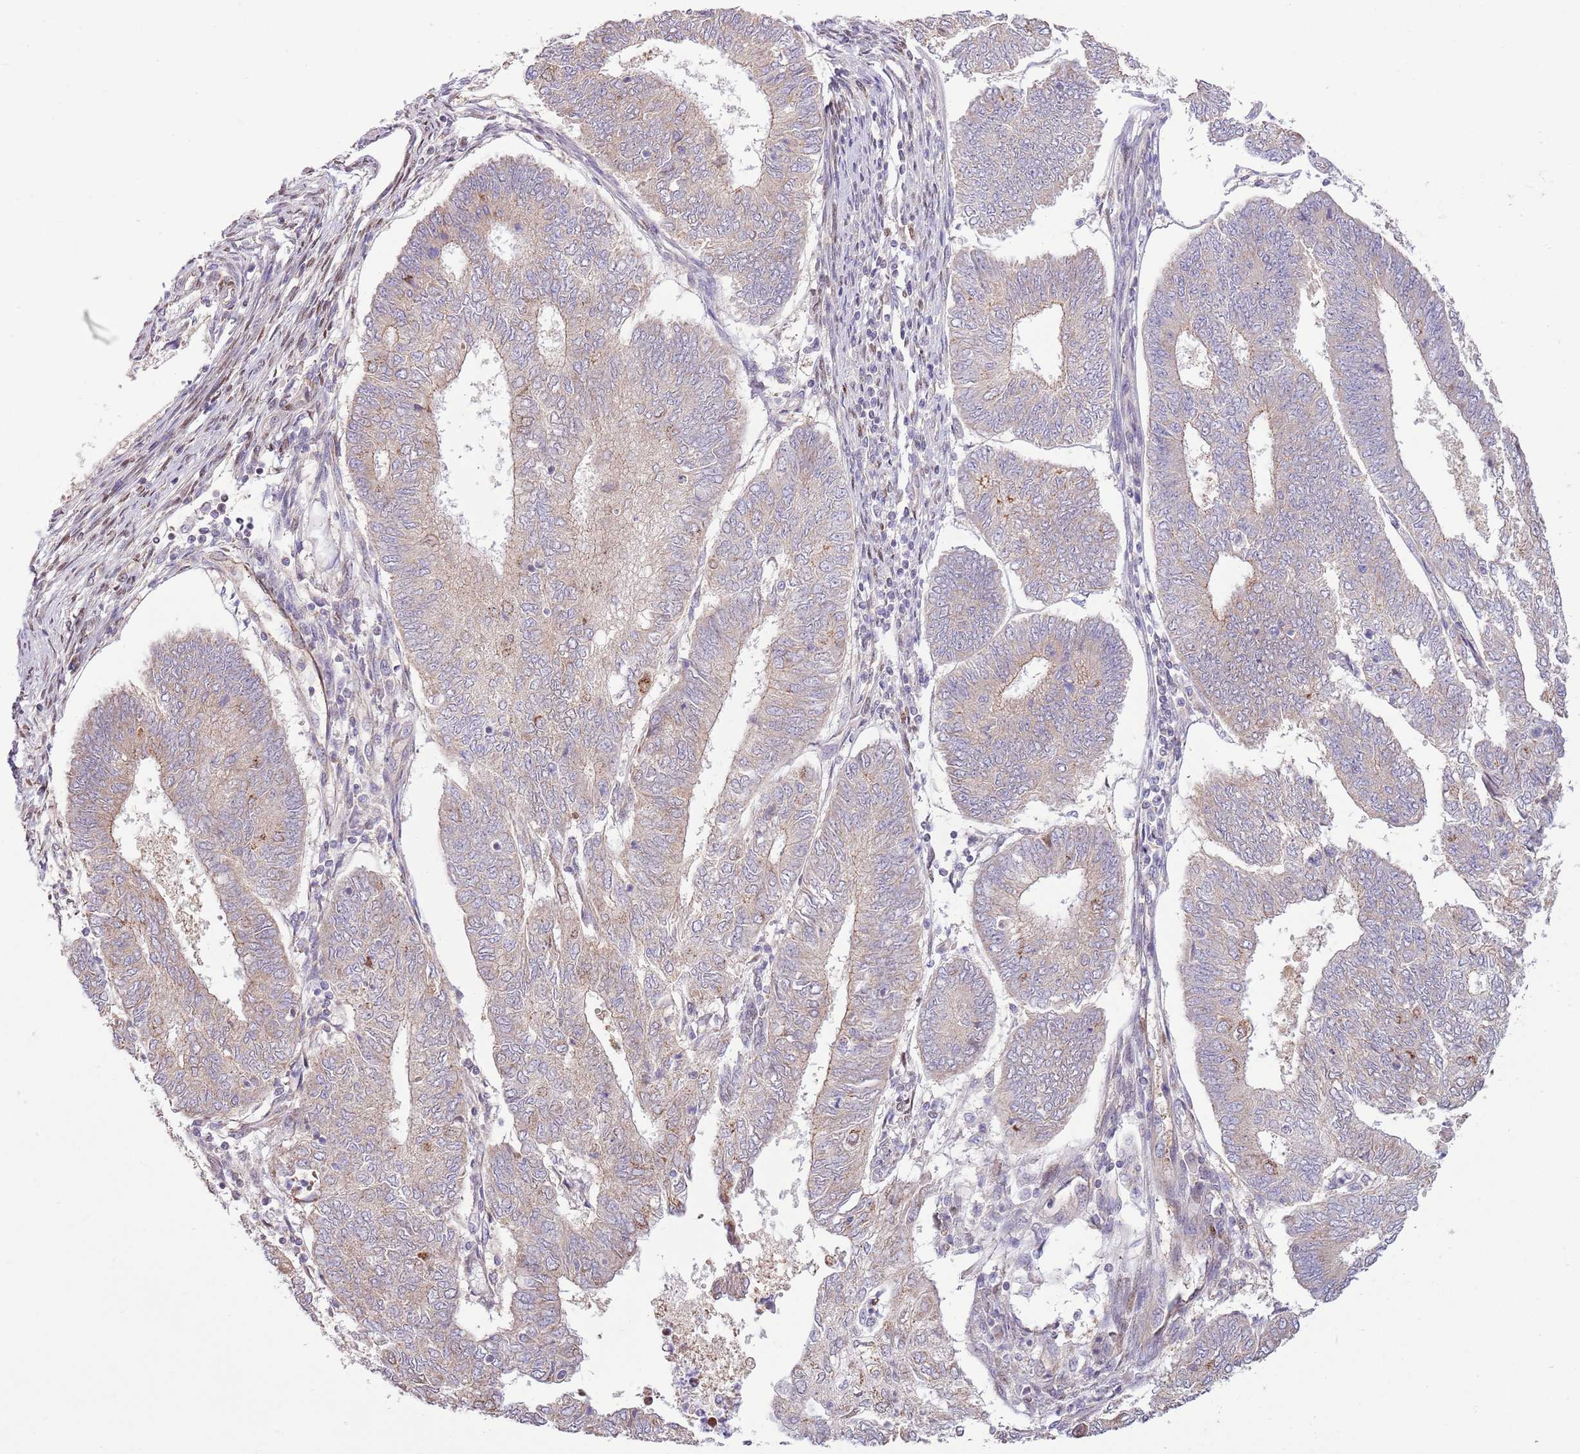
{"staining": {"intensity": "moderate", "quantity": "25%-75%", "location": "cytoplasmic/membranous"}, "tissue": "endometrial cancer", "cell_type": "Tumor cells", "image_type": "cancer", "snomed": [{"axis": "morphology", "description": "Adenocarcinoma, NOS"}, {"axis": "topography", "description": "Endometrium"}], "caption": "Immunohistochemical staining of human endometrial adenocarcinoma exhibits medium levels of moderate cytoplasmic/membranous expression in about 25%-75% of tumor cells. Nuclei are stained in blue.", "gene": "ARL2BP", "patient": {"sex": "female", "age": 68}}